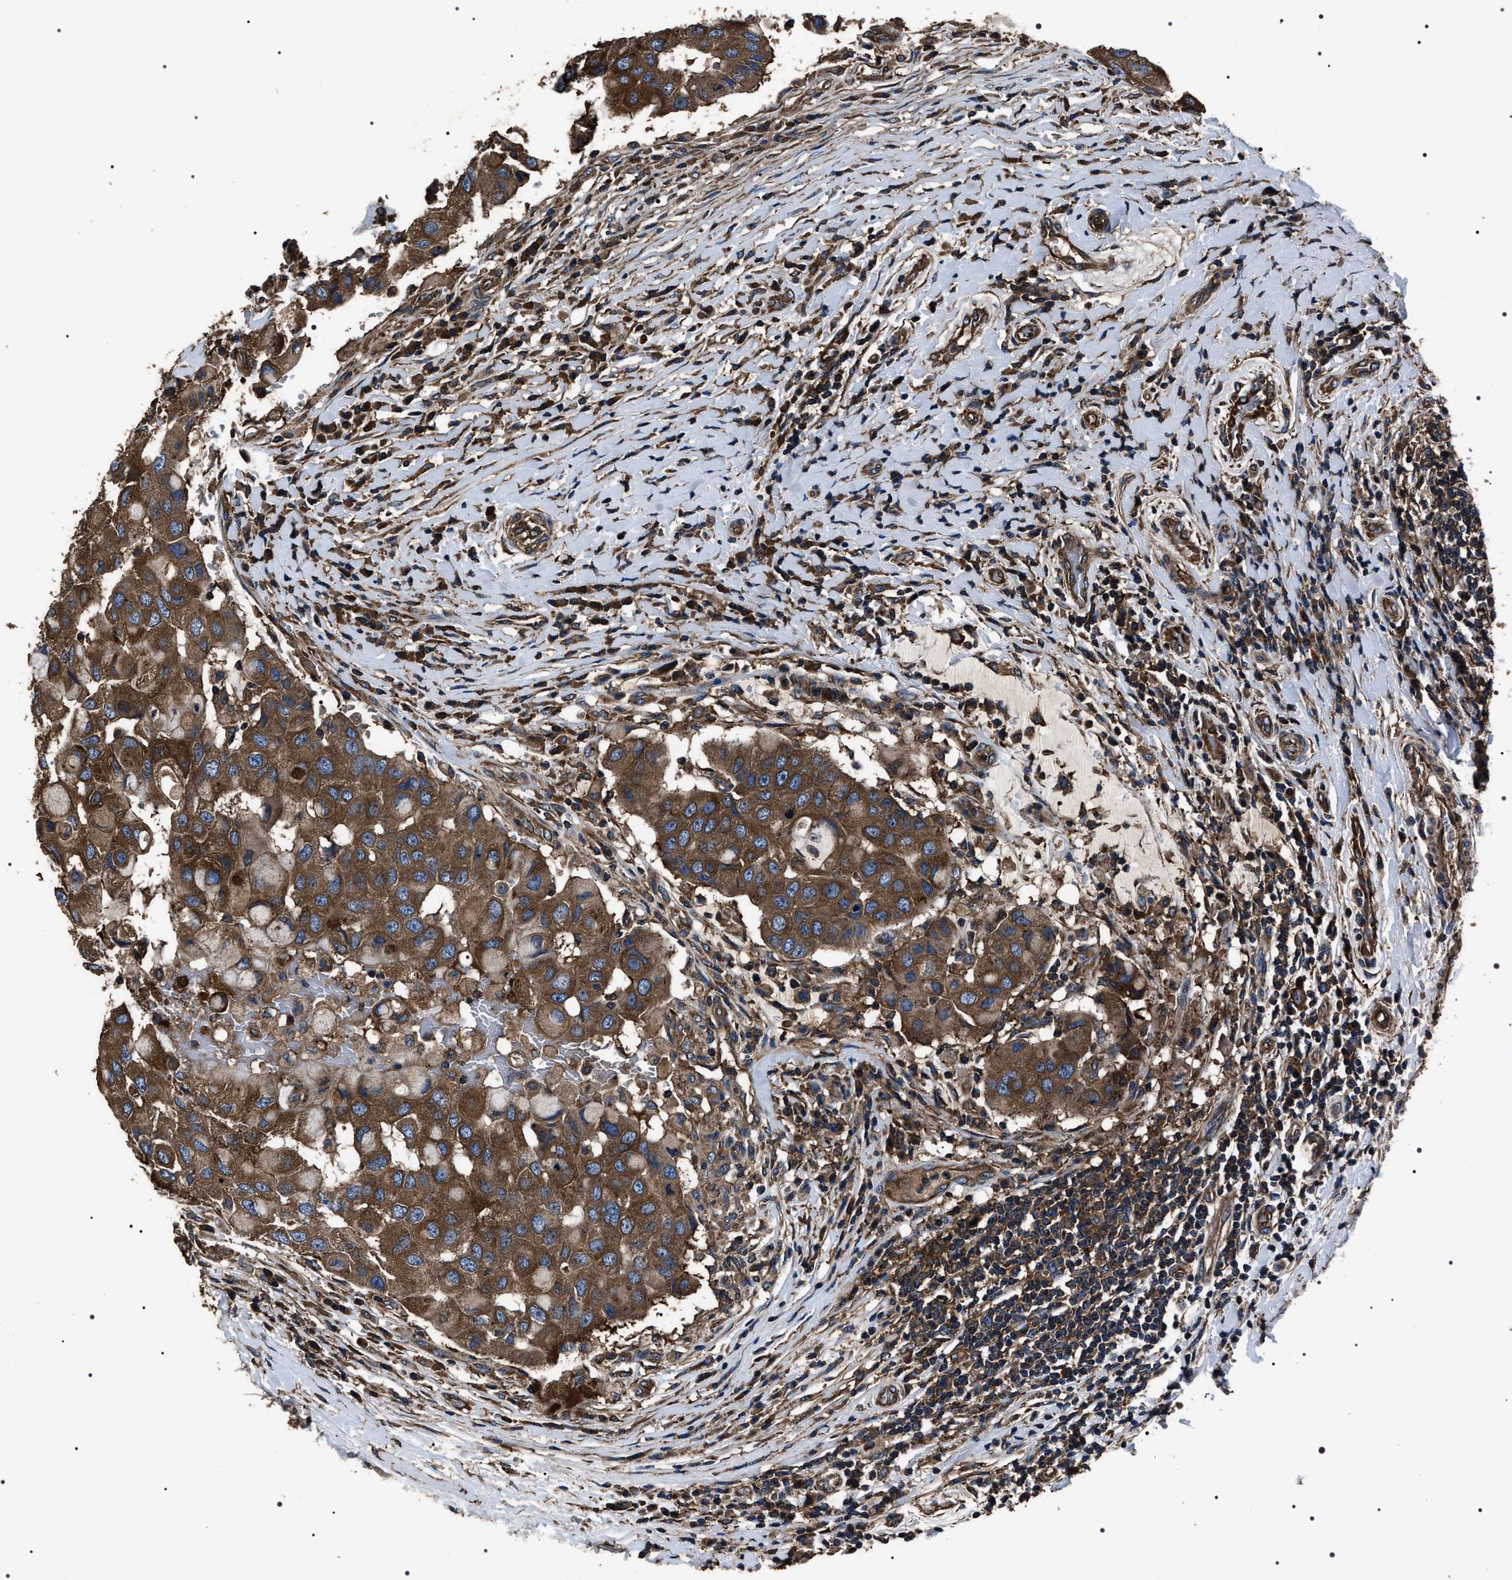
{"staining": {"intensity": "strong", "quantity": ">75%", "location": "cytoplasmic/membranous"}, "tissue": "breast cancer", "cell_type": "Tumor cells", "image_type": "cancer", "snomed": [{"axis": "morphology", "description": "Duct carcinoma"}, {"axis": "topography", "description": "Breast"}], "caption": "Immunohistochemical staining of breast cancer (invasive ductal carcinoma) displays strong cytoplasmic/membranous protein expression in about >75% of tumor cells.", "gene": "HSCB", "patient": {"sex": "female", "age": 27}}